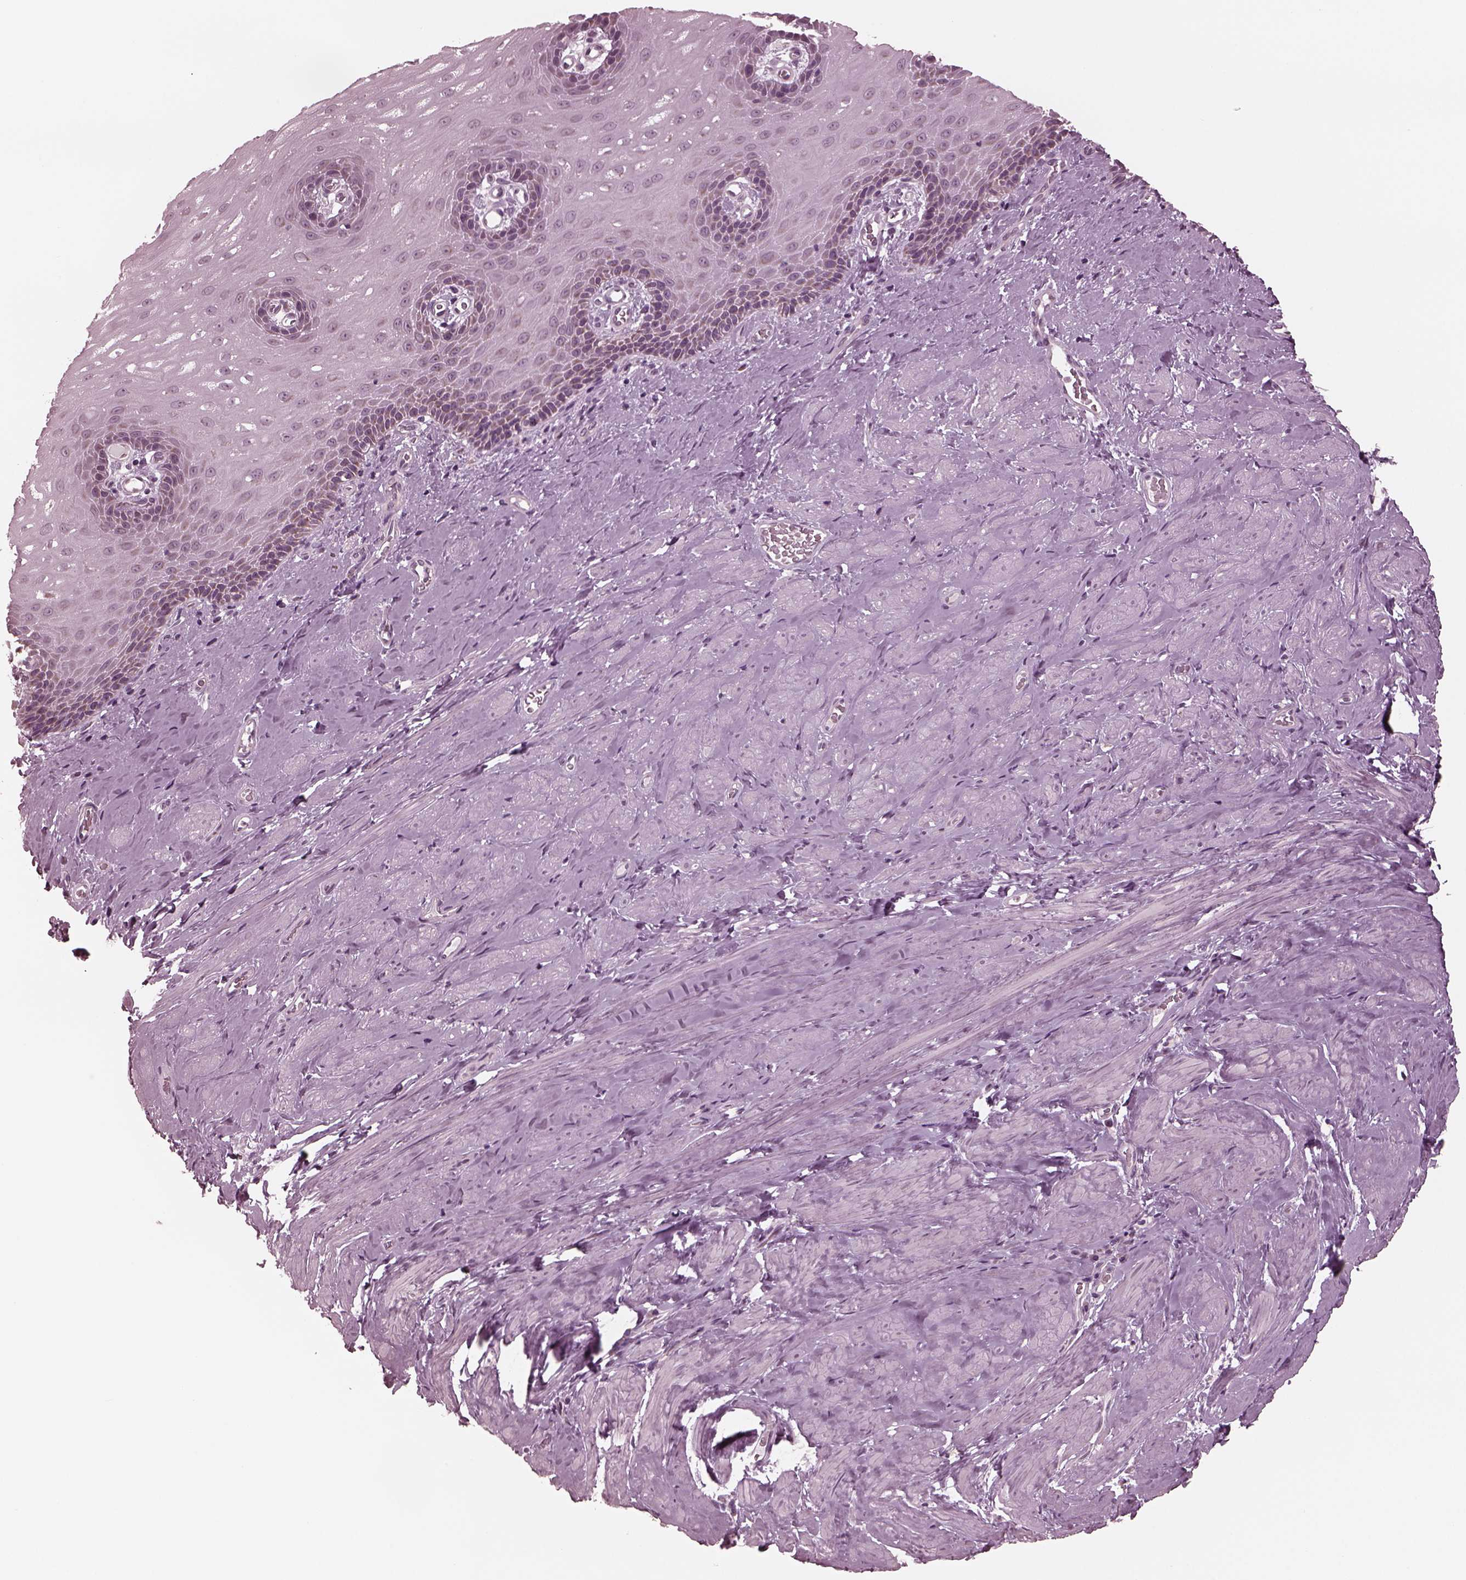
{"staining": {"intensity": "negative", "quantity": "none", "location": "none"}, "tissue": "esophagus", "cell_type": "Squamous epithelial cells", "image_type": "normal", "snomed": [{"axis": "morphology", "description": "Normal tissue, NOS"}, {"axis": "topography", "description": "Esophagus"}], "caption": "Protein analysis of normal esophagus displays no significant expression in squamous epithelial cells. (DAB immunohistochemistry (IHC) with hematoxylin counter stain).", "gene": "CELSR3", "patient": {"sex": "male", "age": 64}}